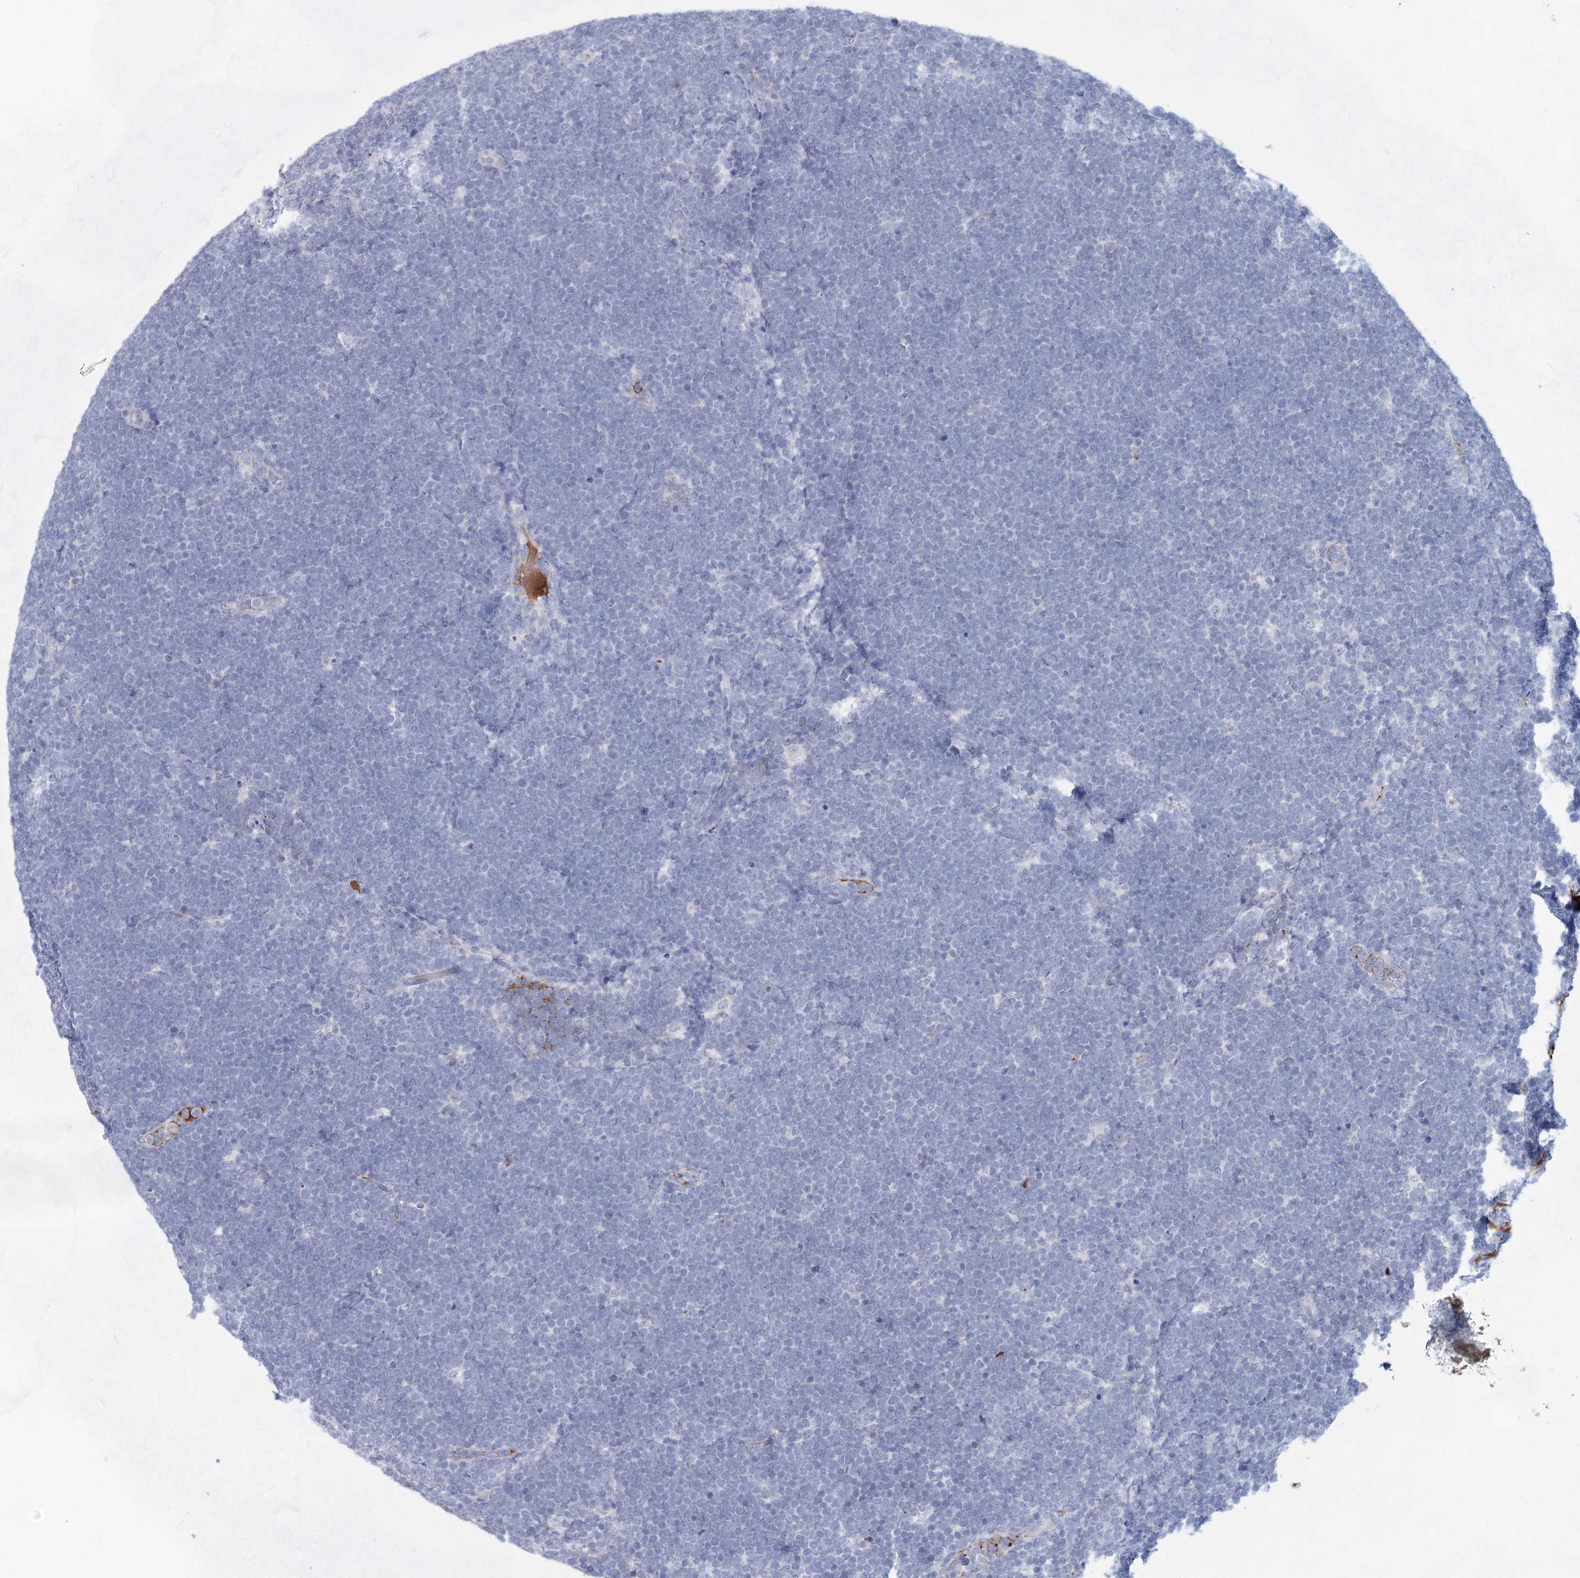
{"staining": {"intensity": "negative", "quantity": "none", "location": "none"}, "tissue": "lymphoma", "cell_type": "Tumor cells", "image_type": "cancer", "snomed": [{"axis": "morphology", "description": "Malignant lymphoma, non-Hodgkin's type, High grade"}, {"axis": "topography", "description": "Lymph node"}], "caption": "Immunohistochemical staining of human lymphoma exhibits no significant expression in tumor cells. The staining is performed using DAB (3,3'-diaminobenzidine) brown chromogen with nuclei counter-stained in using hematoxylin.", "gene": "TASOR2", "patient": {"sex": "male", "age": 13}}